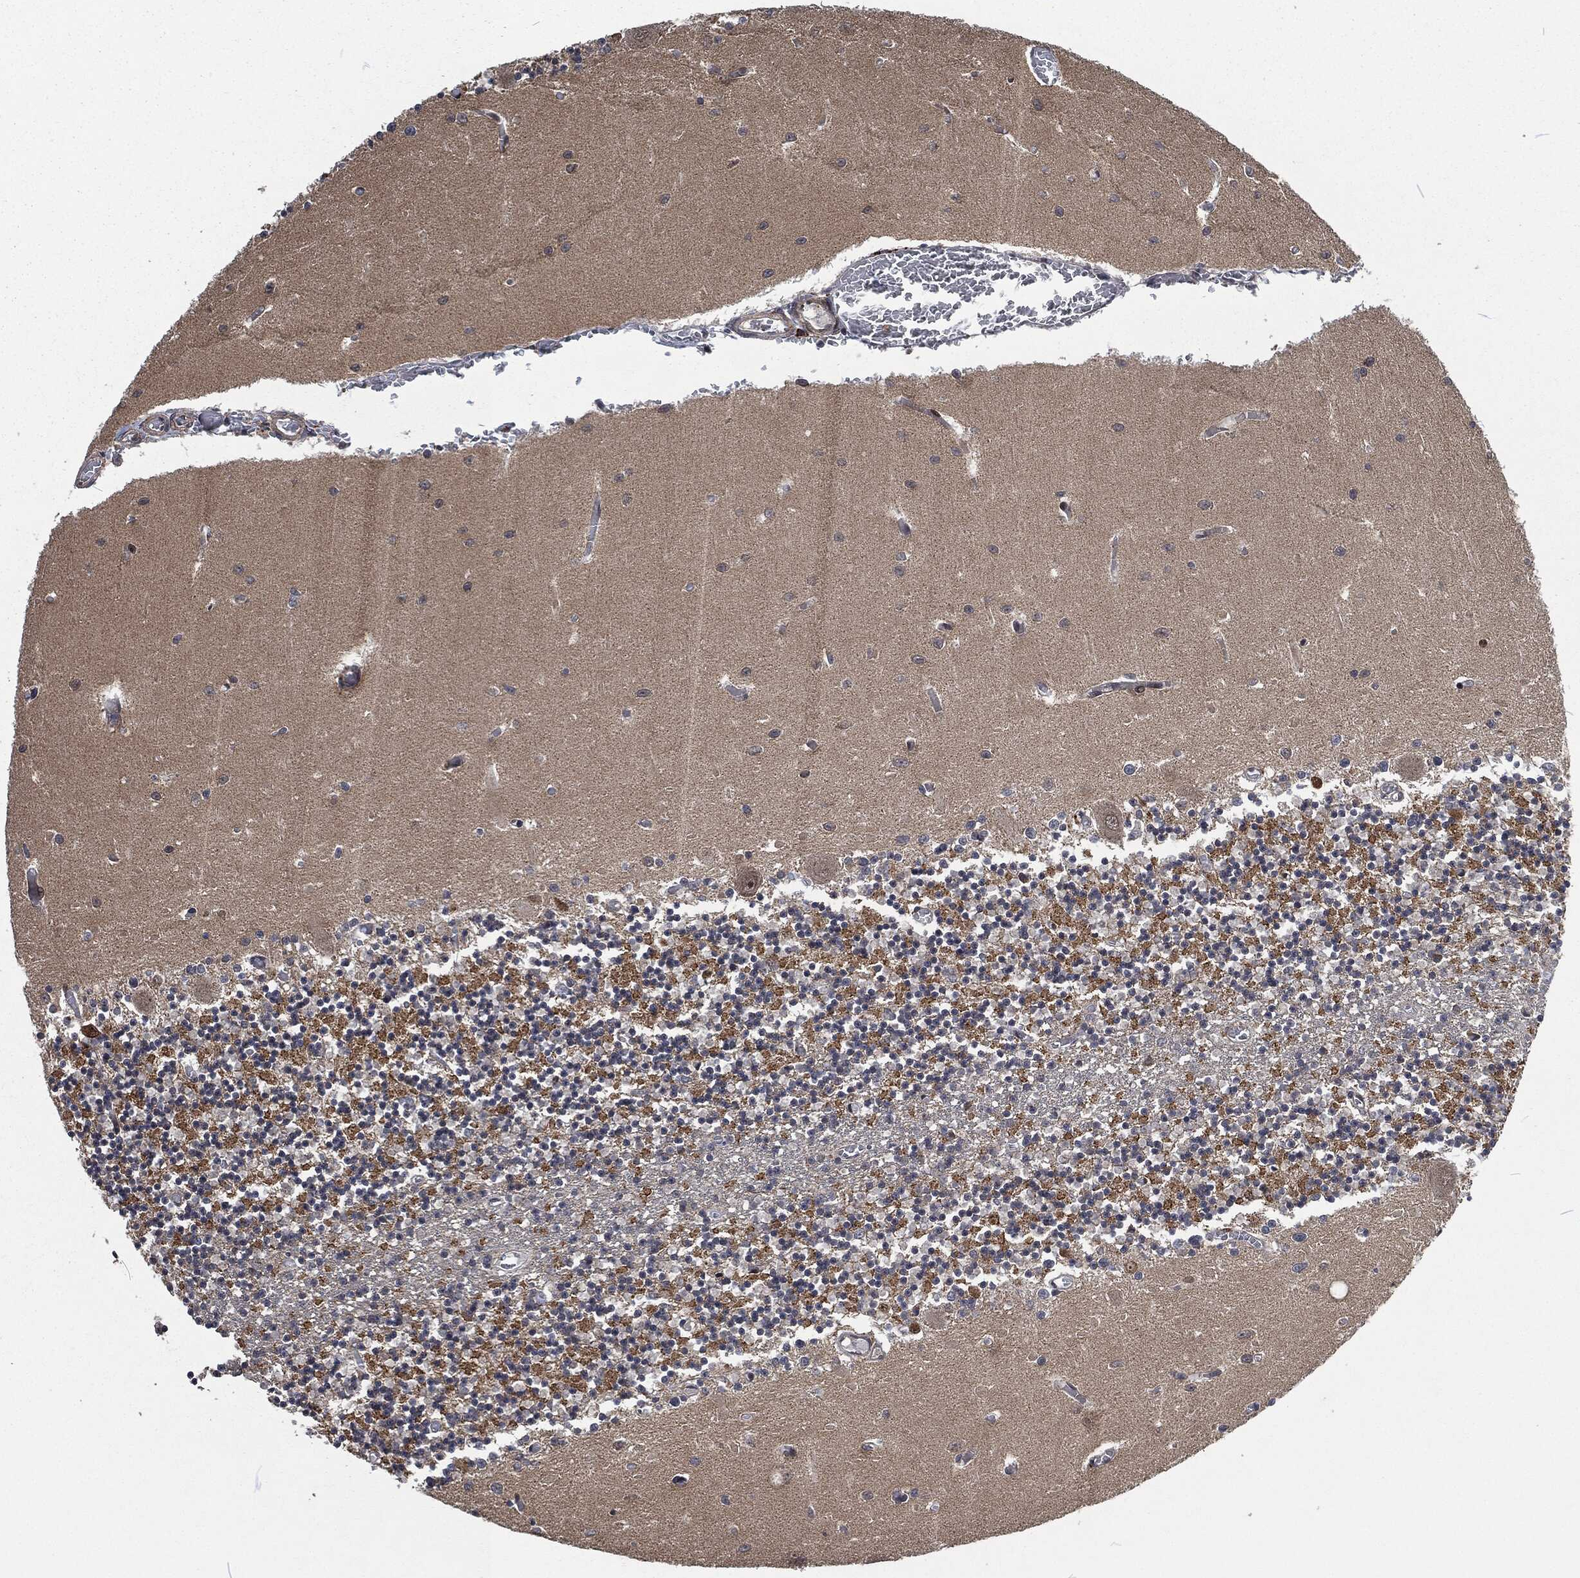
{"staining": {"intensity": "negative", "quantity": "none", "location": "none"}, "tissue": "cerebellum", "cell_type": "Cells in granular layer", "image_type": "normal", "snomed": [{"axis": "morphology", "description": "Normal tissue, NOS"}, {"axis": "topography", "description": "Cerebellum"}], "caption": "This is a micrograph of immunohistochemistry staining of unremarkable cerebellum, which shows no positivity in cells in granular layer. (Brightfield microscopy of DAB (3,3'-diaminobenzidine) IHC at high magnification).", "gene": "CMPK2", "patient": {"sex": "female", "age": 64}}